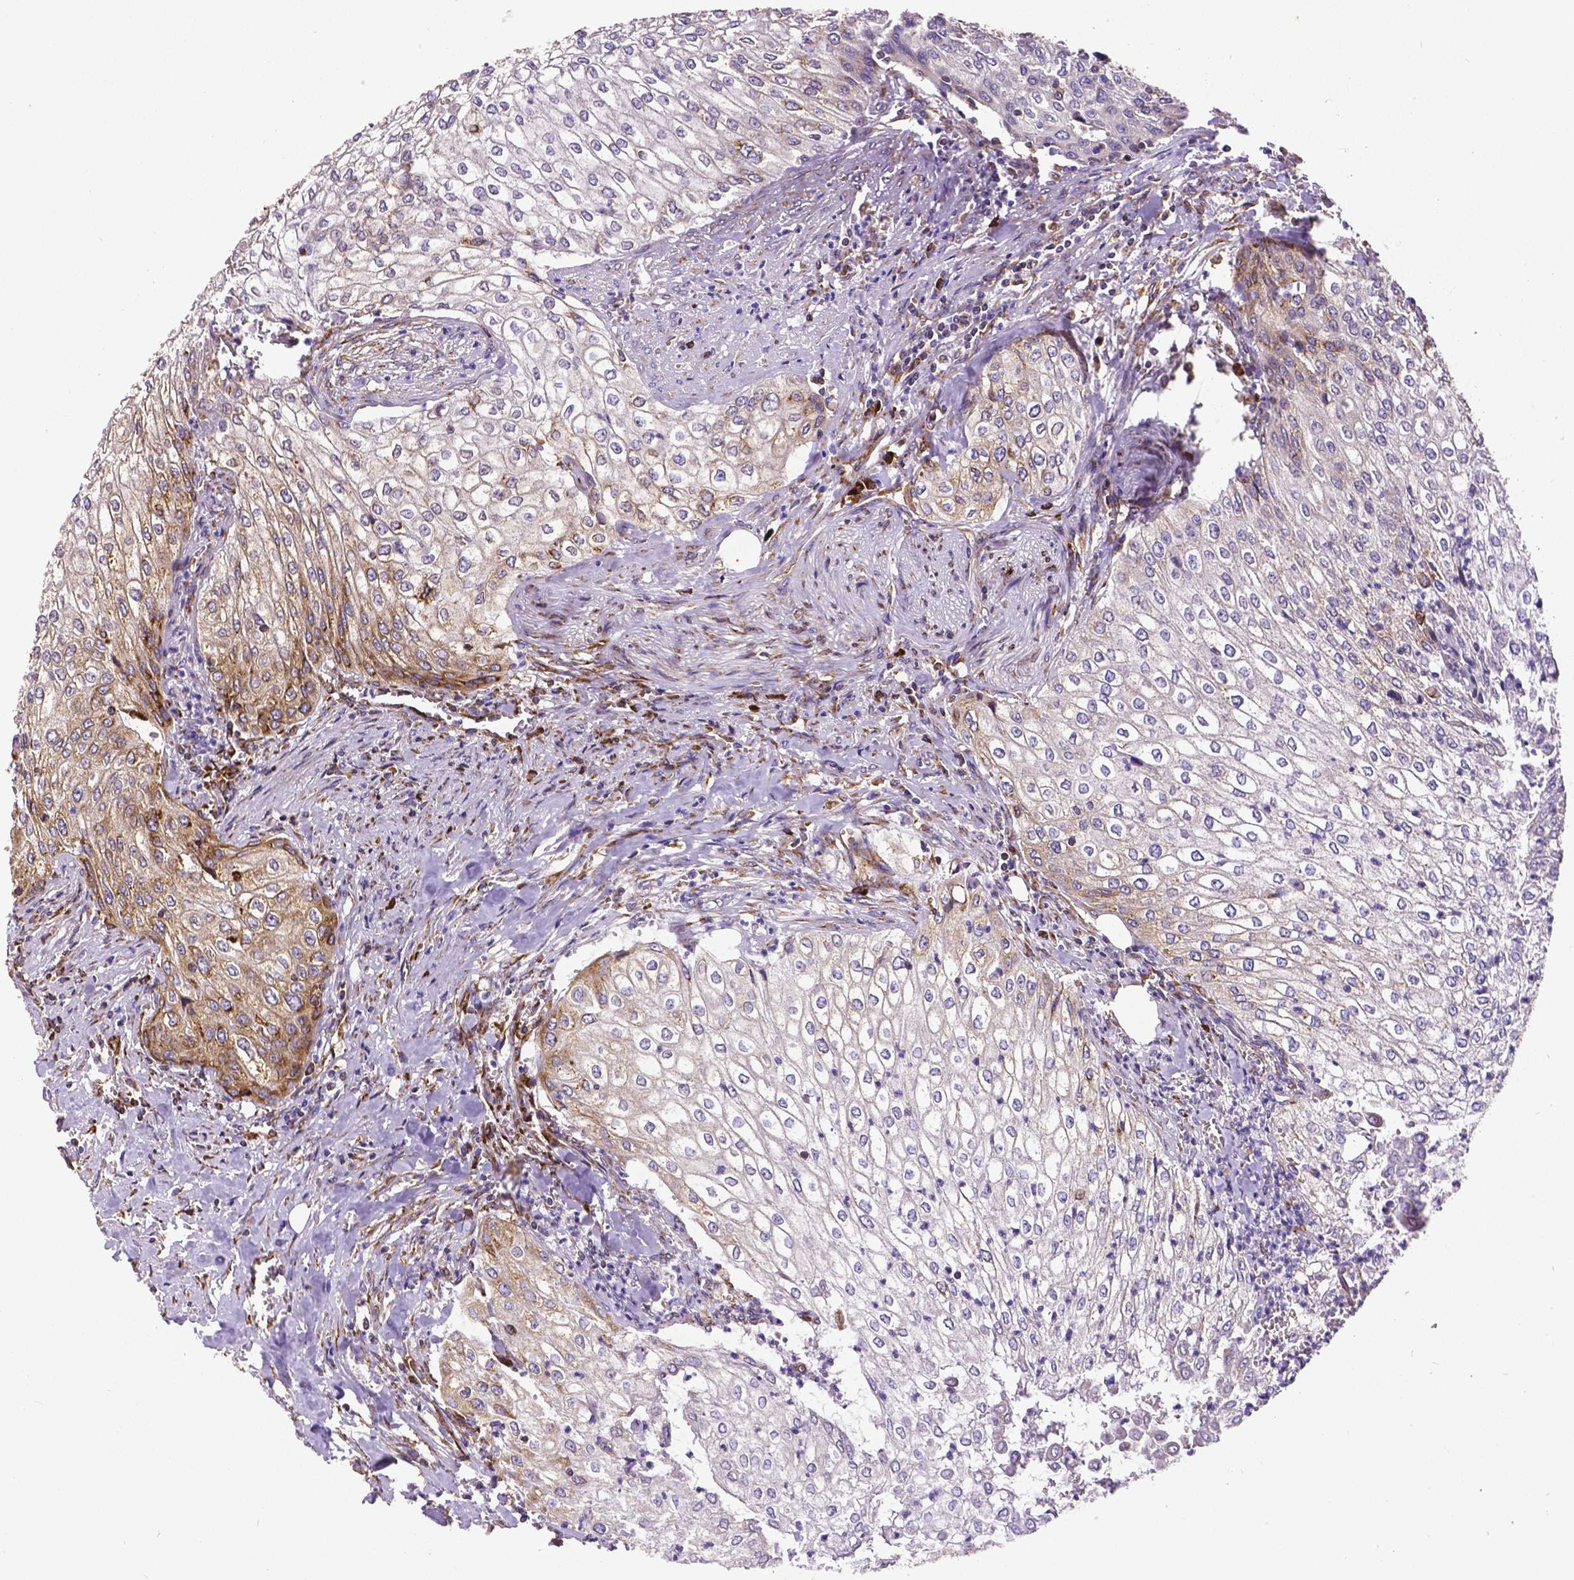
{"staining": {"intensity": "moderate", "quantity": ">75%", "location": "cytoplasmic/membranous"}, "tissue": "urothelial cancer", "cell_type": "Tumor cells", "image_type": "cancer", "snomed": [{"axis": "morphology", "description": "Urothelial carcinoma, High grade"}, {"axis": "topography", "description": "Urinary bladder"}], "caption": "IHC image of human urothelial cancer stained for a protein (brown), which shows medium levels of moderate cytoplasmic/membranous expression in about >75% of tumor cells.", "gene": "MTDH", "patient": {"sex": "male", "age": 62}}